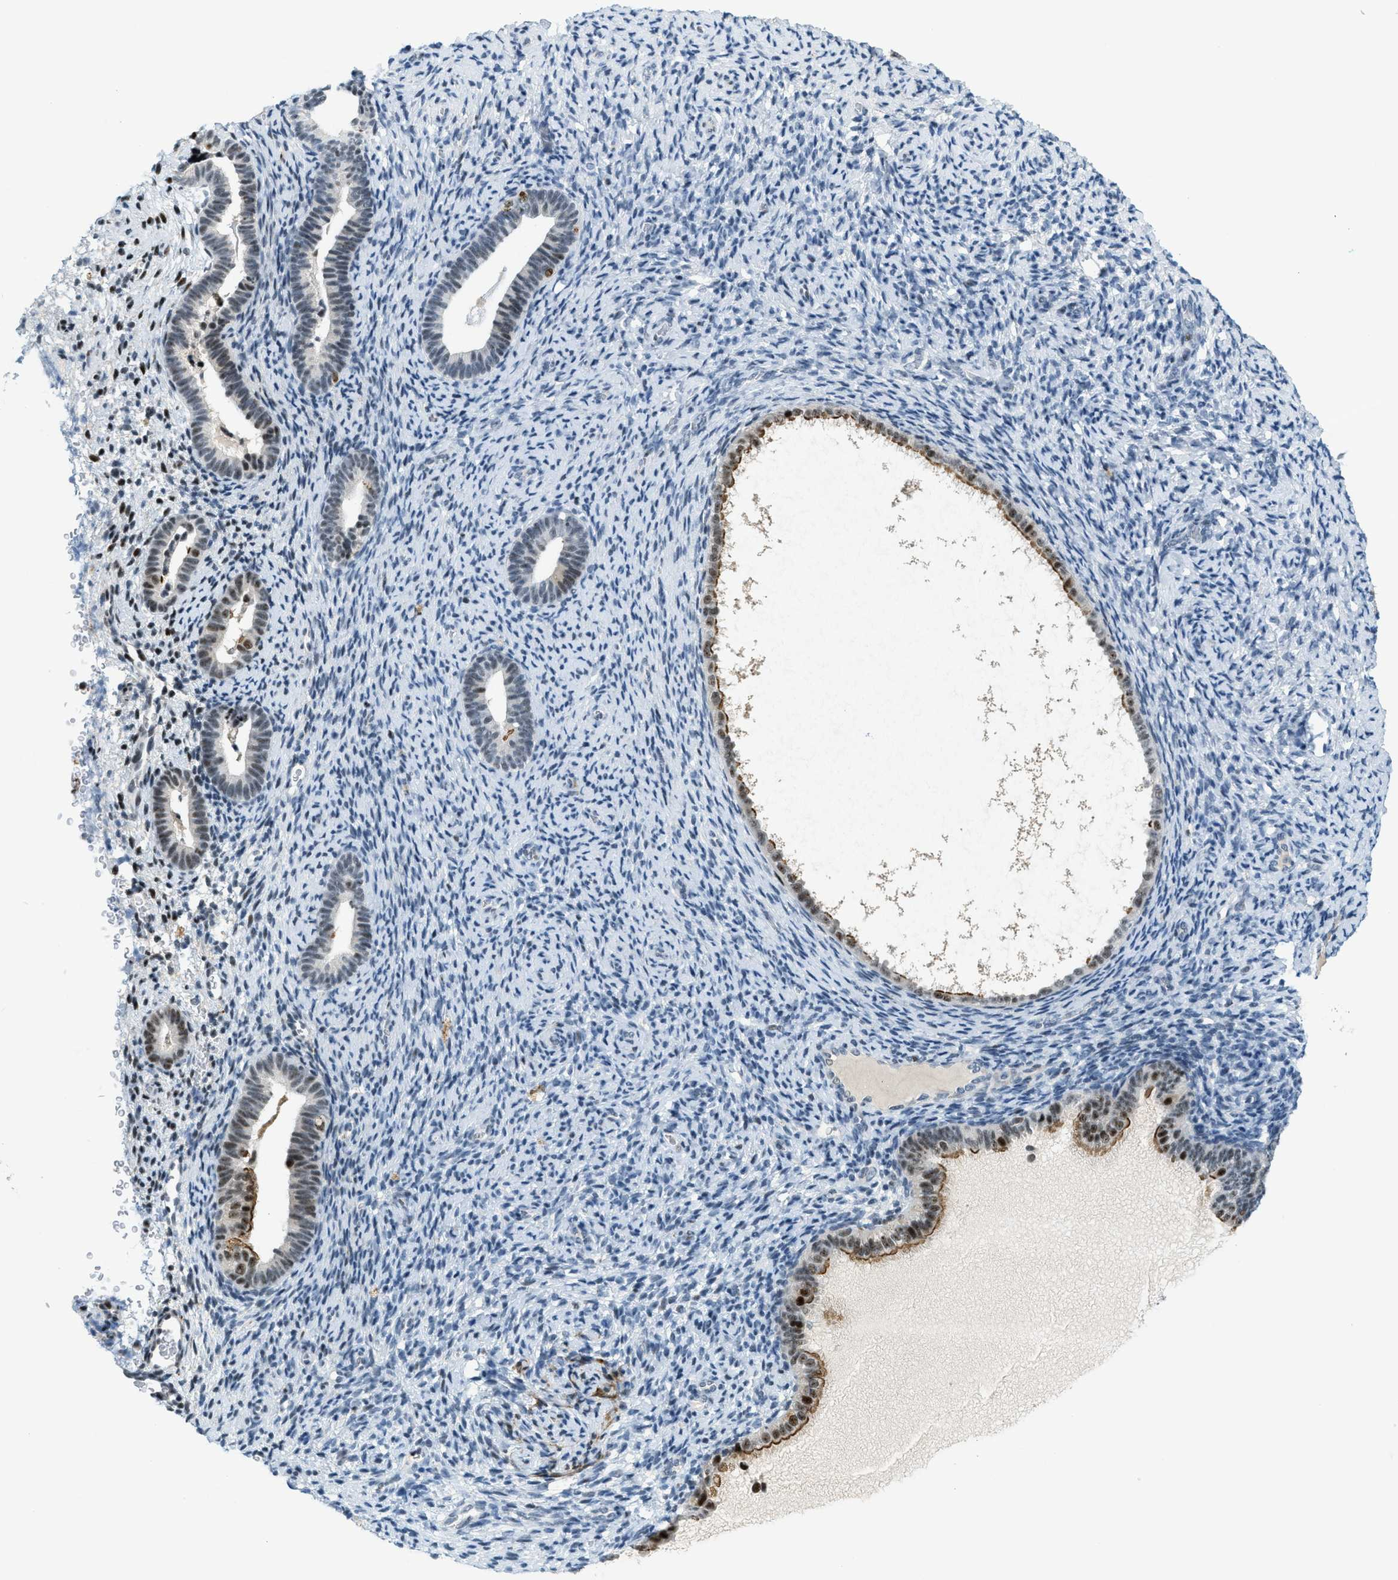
{"staining": {"intensity": "negative", "quantity": "none", "location": "none"}, "tissue": "endometrium", "cell_type": "Cells in endometrial stroma", "image_type": "normal", "snomed": [{"axis": "morphology", "description": "Normal tissue, NOS"}, {"axis": "topography", "description": "Endometrium"}], "caption": "Immunohistochemistry (IHC) histopathology image of normal human endometrium stained for a protein (brown), which displays no expression in cells in endometrial stroma. (Brightfield microscopy of DAB IHC at high magnification).", "gene": "ZDHHC23", "patient": {"sex": "female", "age": 51}}